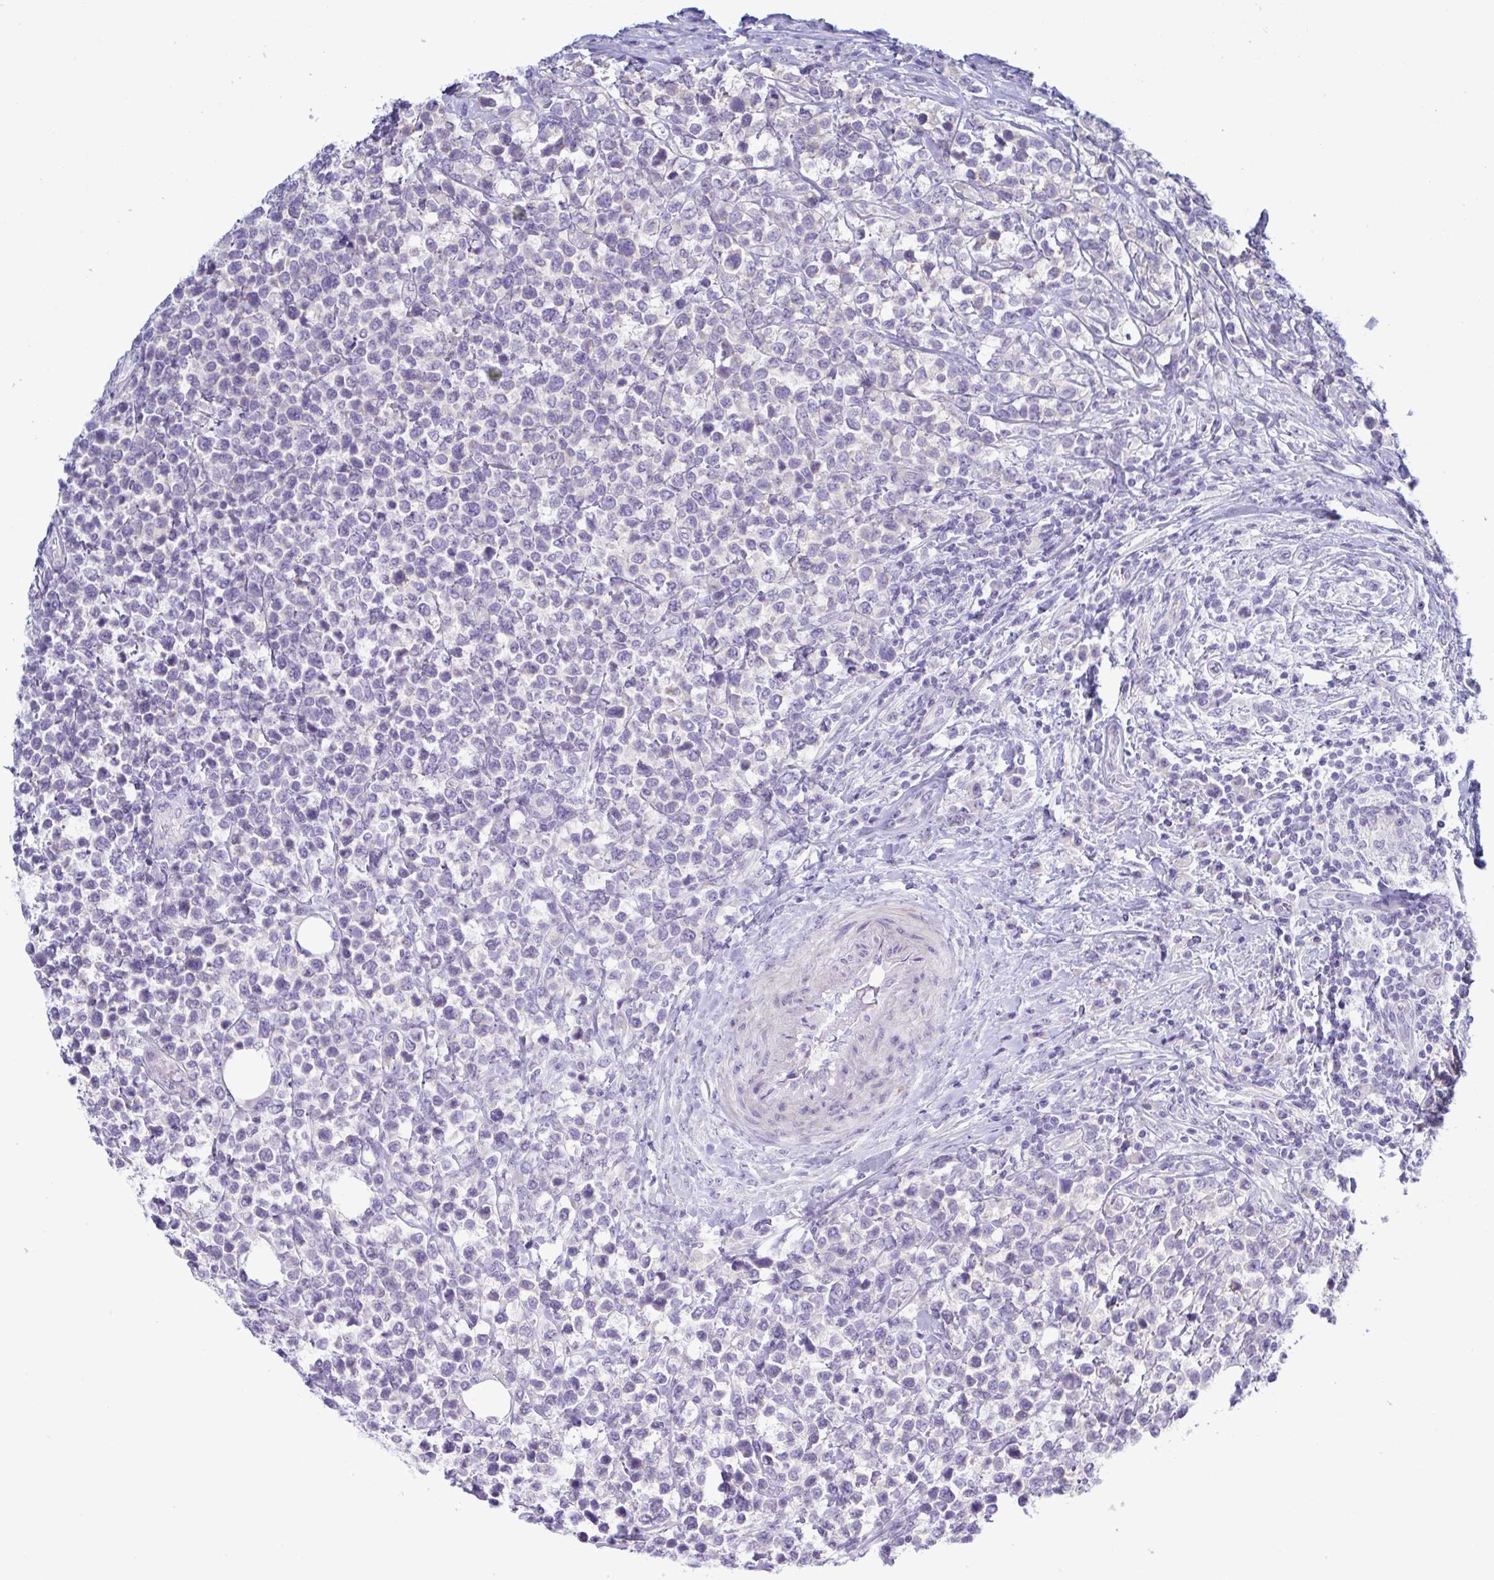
{"staining": {"intensity": "negative", "quantity": "none", "location": "none"}, "tissue": "lymphoma", "cell_type": "Tumor cells", "image_type": "cancer", "snomed": [{"axis": "morphology", "description": "Malignant lymphoma, non-Hodgkin's type, High grade"}, {"axis": "topography", "description": "Soft tissue"}], "caption": "Protein analysis of lymphoma exhibits no significant staining in tumor cells.", "gene": "TNNI2", "patient": {"sex": "female", "age": 56}}